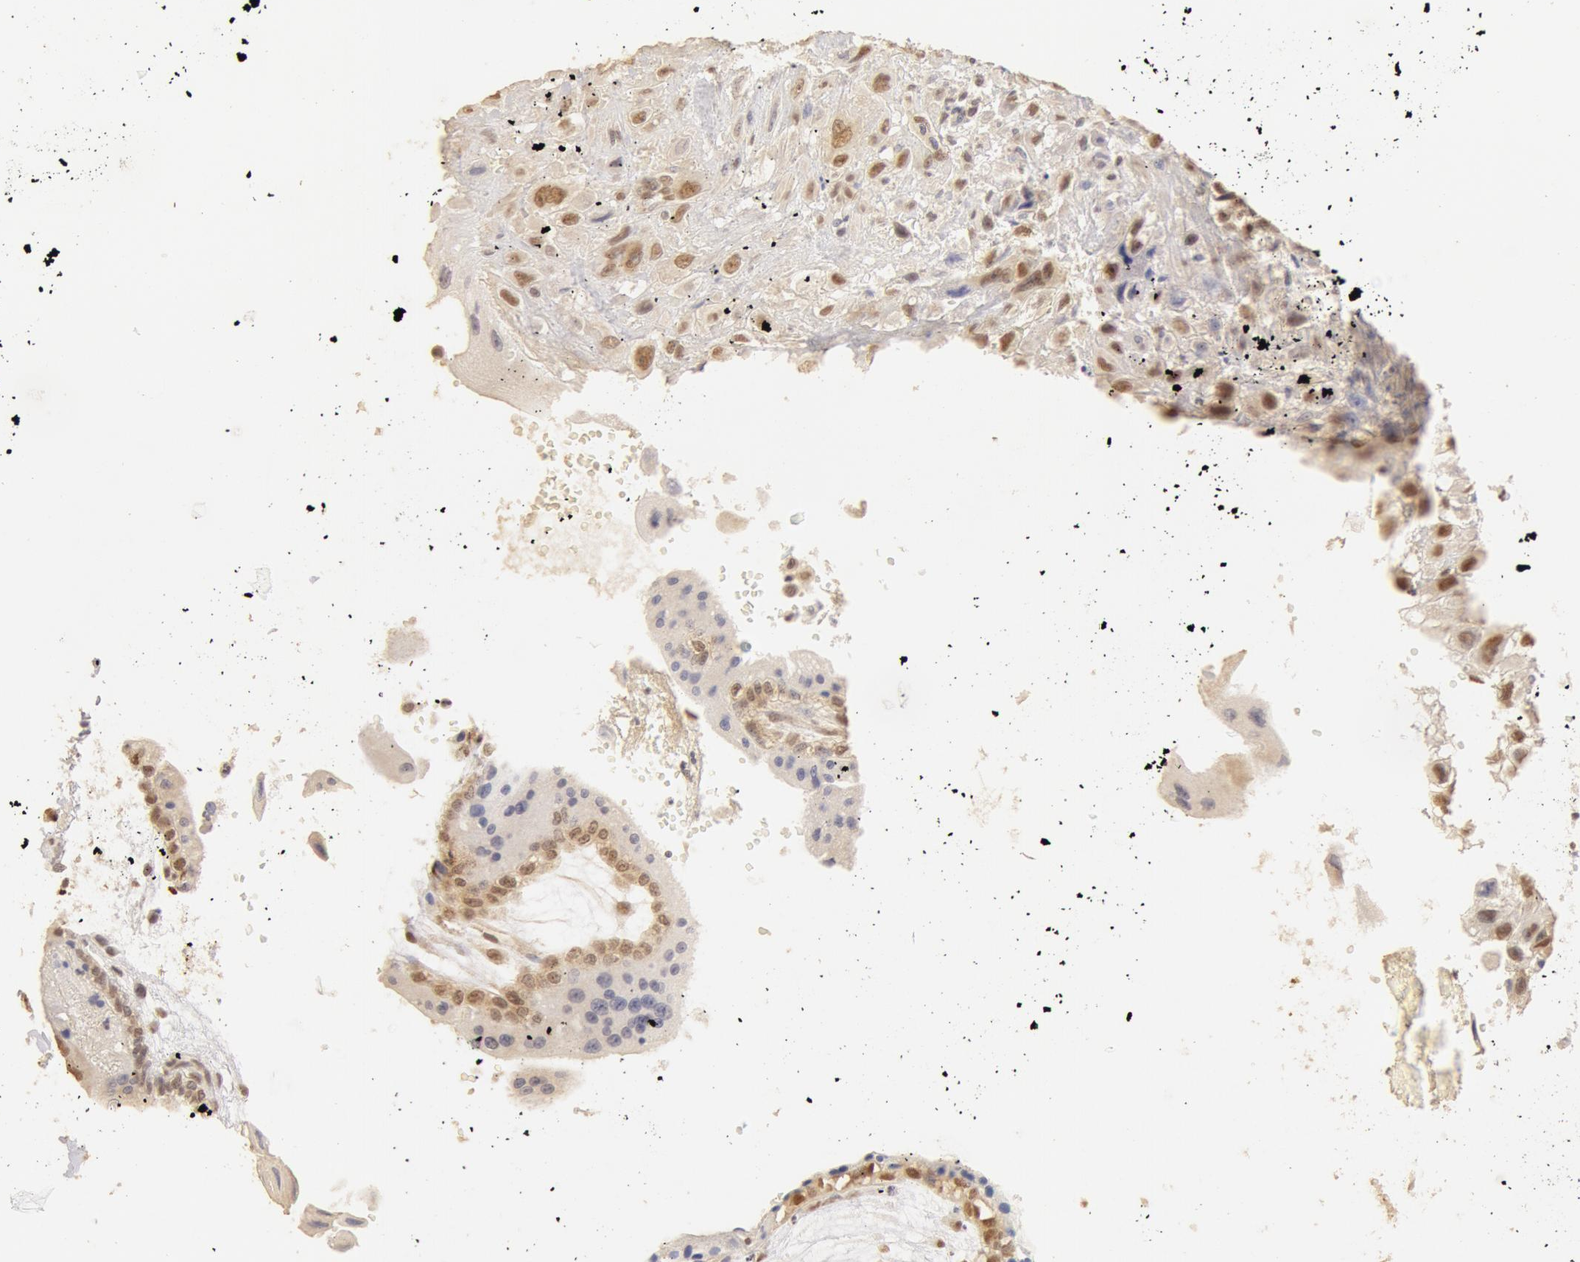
{"staining": {"intensity": "moderate", "quantity": ">75%", "location": "cytoplasmic/membranous,nuclear"}, "tissue": "placenta", "cell_type": "Decidual cells", "image_type": "normal", "snomed": [{"axis": "morphology", "description": "Normal tissue, NOS"}, {"axis": "topography", "description": "Placenta"}], "caption": "A medium amount of moderate cytoplasmic/membranous,nuclear staining is seen in approximately >75% of decidual cells in benign placenta.", "gene": "SNRNP70", "patient": {"sex": "female", "age": 34}}